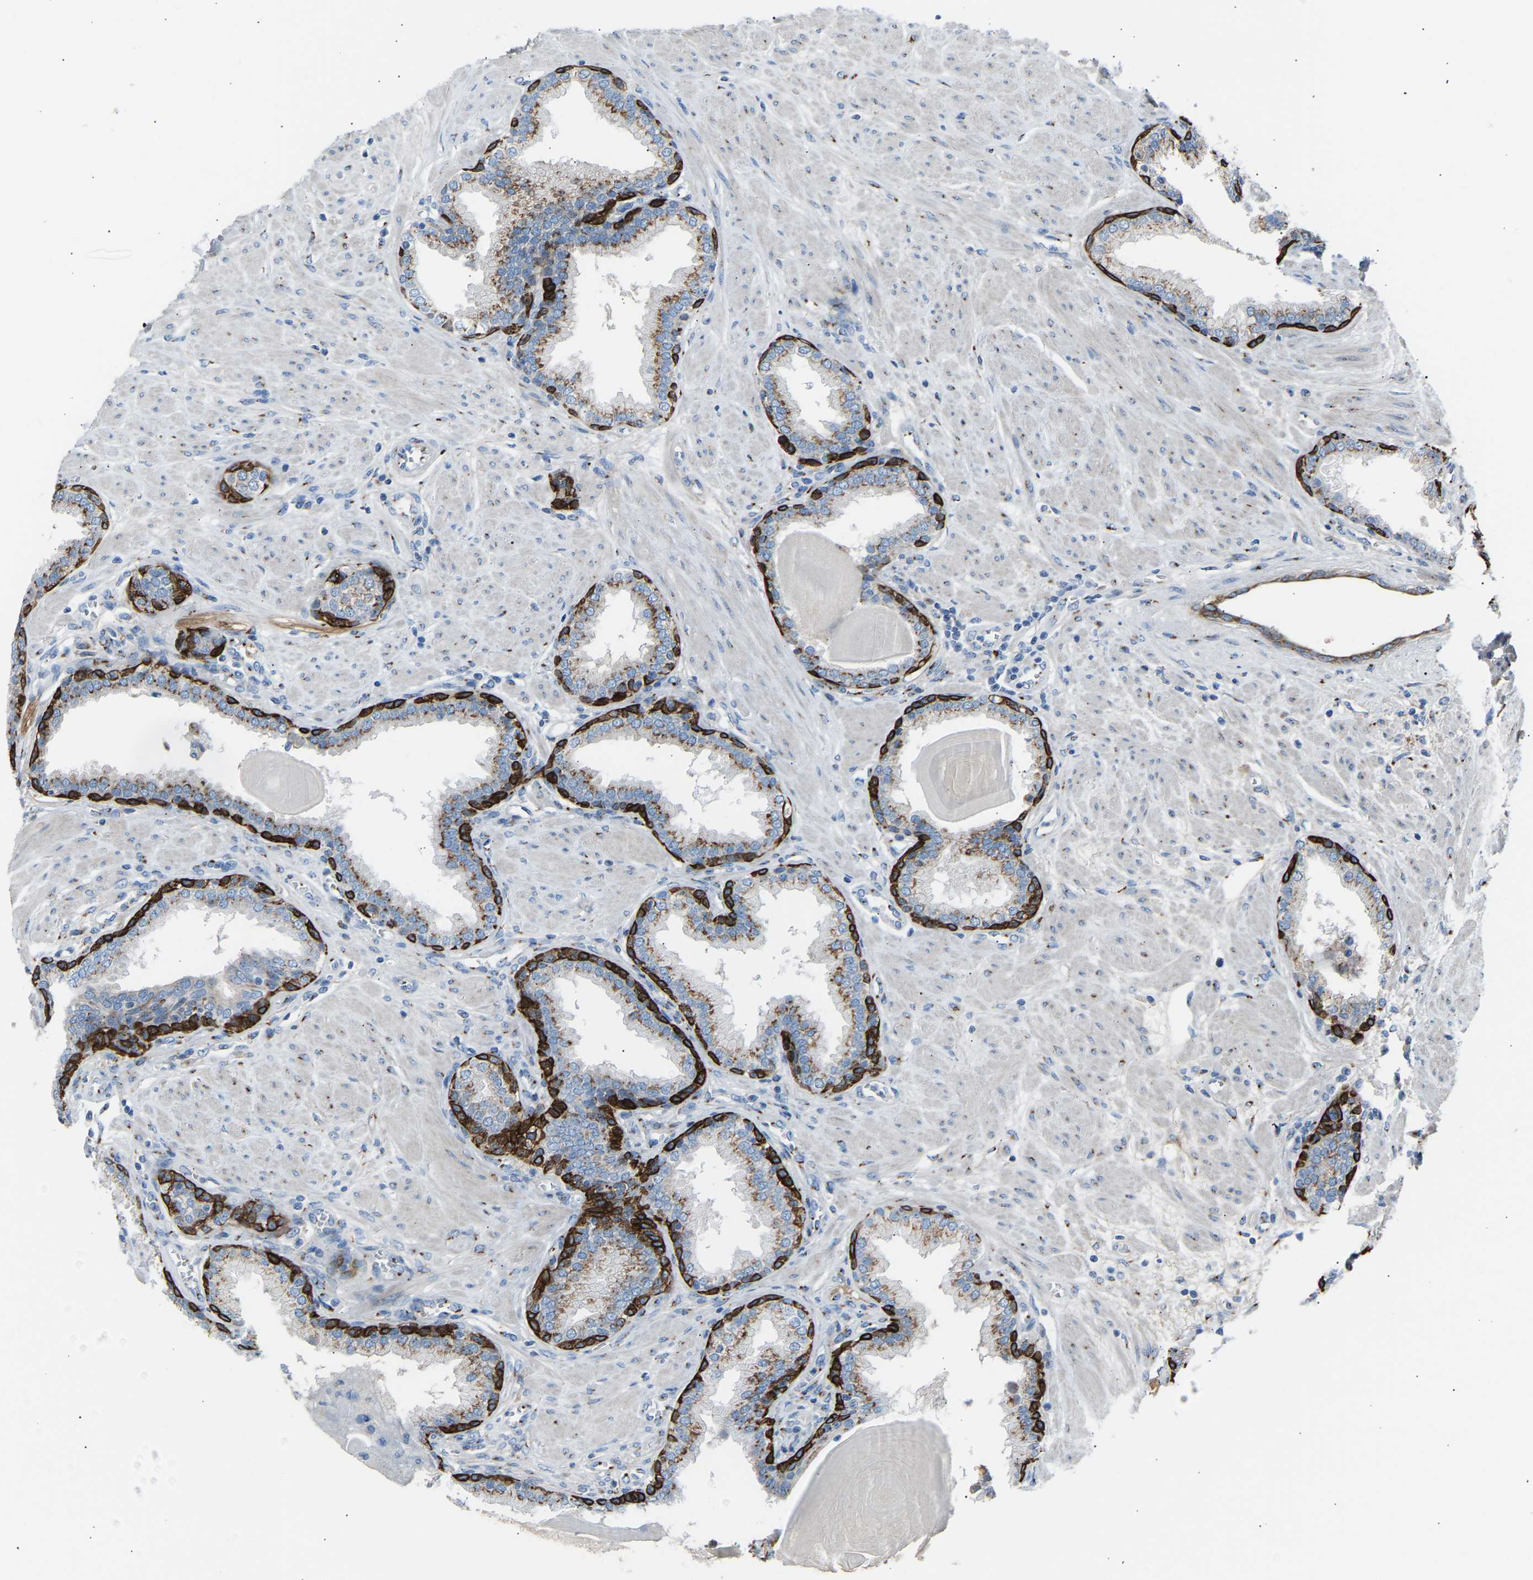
{"staining": {"intensity": "moderate", "quantity": ">75%", "location": "cytoplasmic/membranous"}, "tissue": "prostate", "cell_type": "Glandular cells", "image_type": "normal", "snomed": [{"axis": "morphology", "description": "Normal tissue, NOS"}, {"axis": "topography", "description": "Prostate"}], "caption": "Protein staining shows moderate cytoplasmic/membranous expression in about >75% of glandular cells in normal prostate.", "gene": "CYREN", "patient": {"sex": "male", "age": 51}}